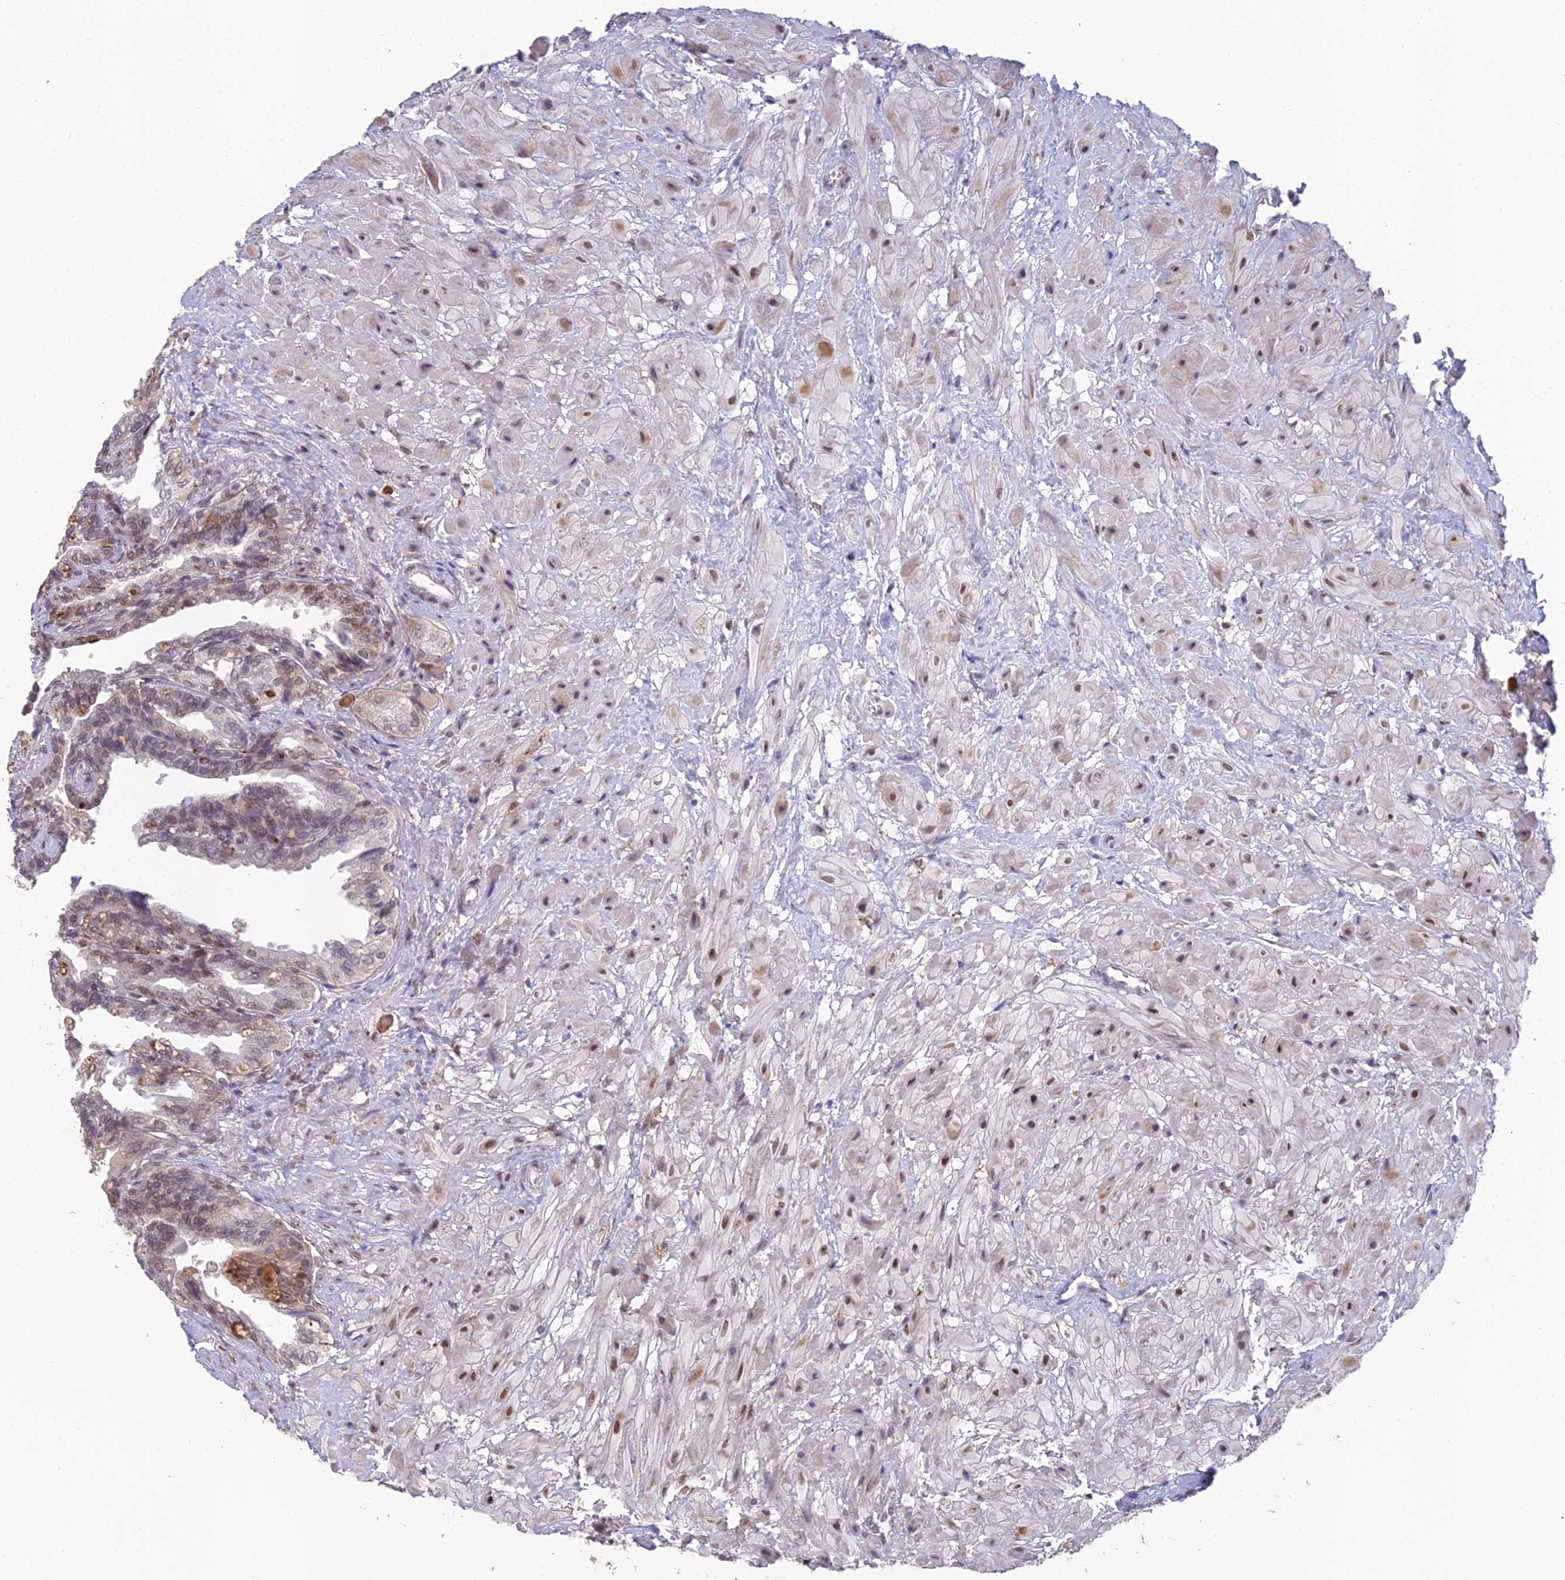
{"staining": {"intensity": "moderate", "quantity": "25%-75%", "location": "nuclear"}, "tissue": "seminal vesicle", "cell_type": "Glandular cells", "image_type": "normal", "snomed": [{"axis": "morphology", "description": "Normal tissue, NOS"}, {"axis": "topography", "description": "Seminal veicle"}, {"axis": "topography", "description": "Peripheral nerve tissue"}], "caption": "This photomicrograph exhibits immunohistochemistry staining of unremarkable human seminal vesicle, with medium moderate nuclear positivity in approximately 25%-75% of glandular cells.", "gene": "ABHD17A", "patient": {"sex": "male", "age": 60}}